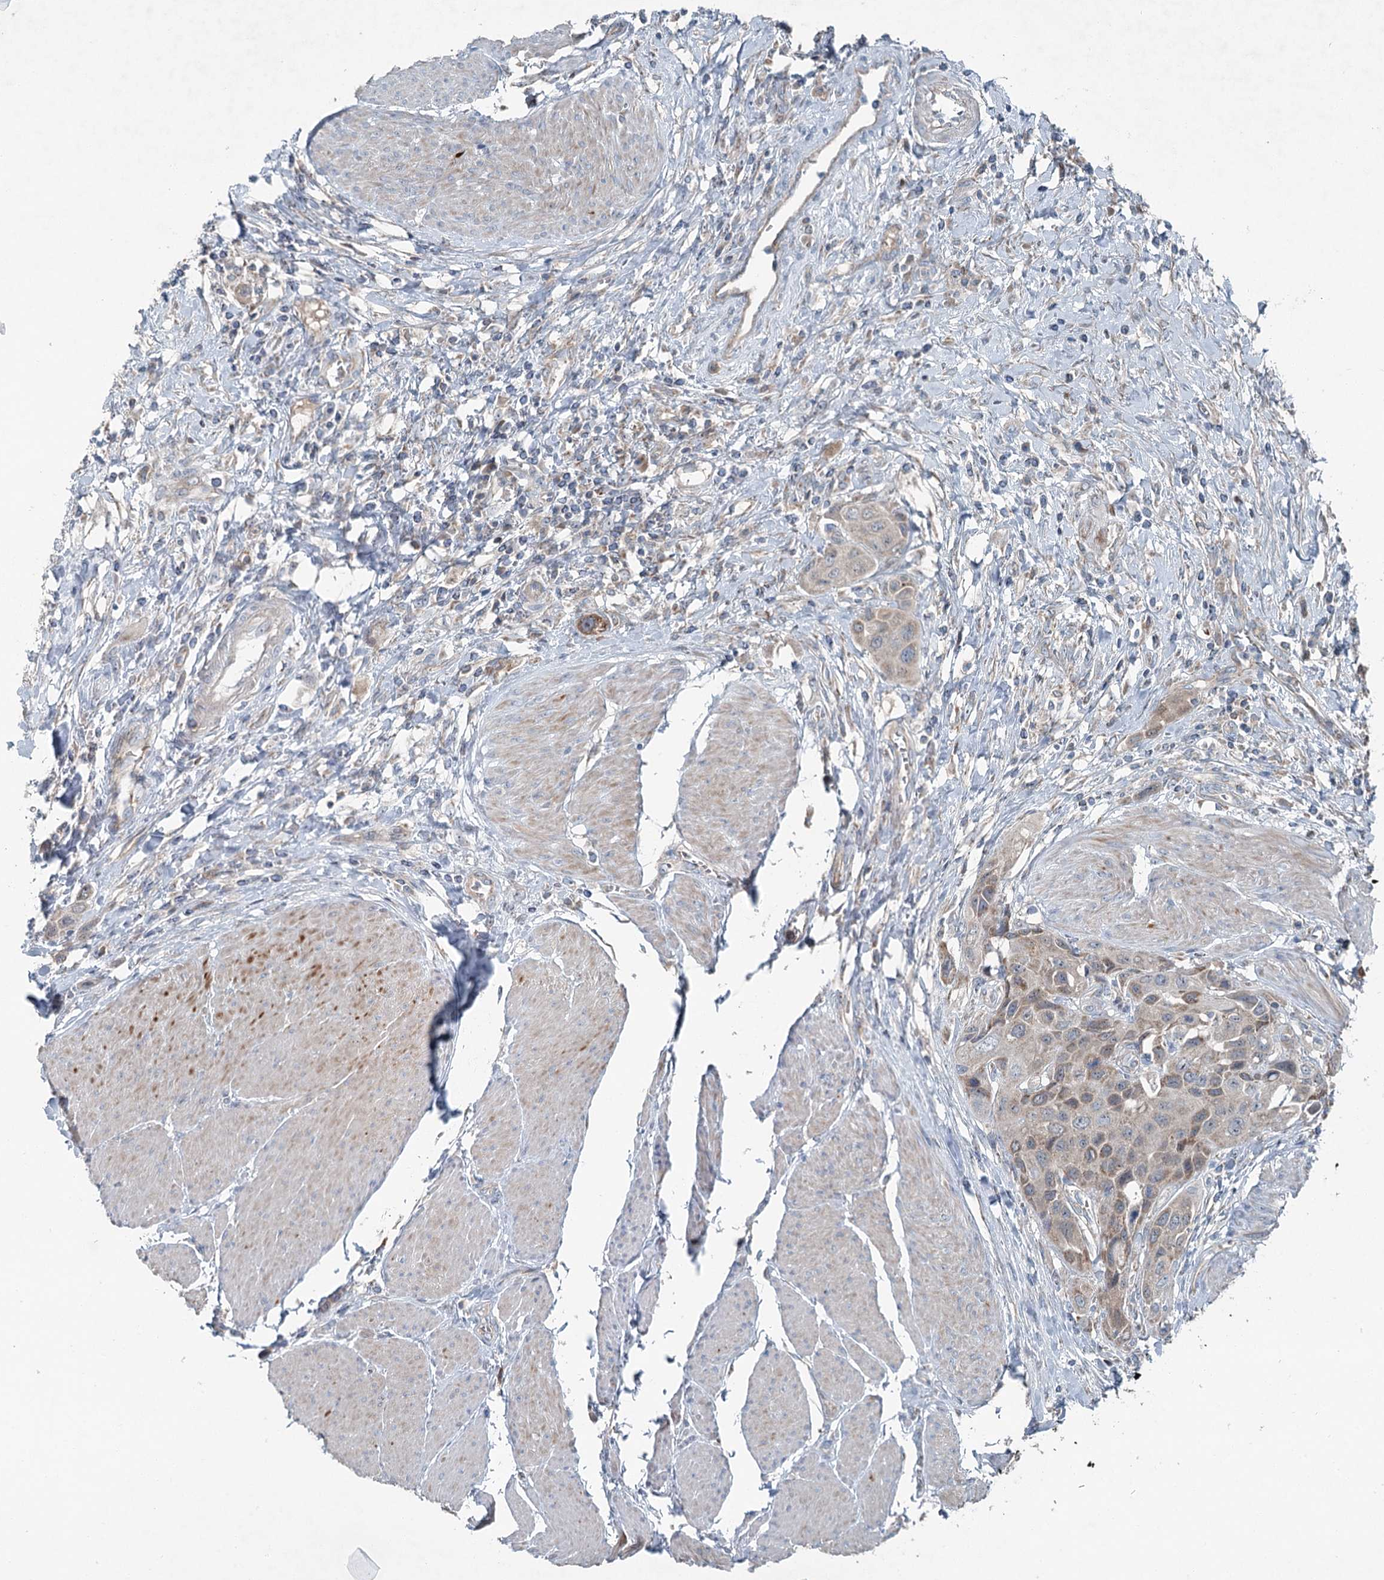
{"staining": {"intensity": "moderate", "quantity": "<25%", "location": "cytoplasmic/membranous"}, "tissue": "urothelial cancer", "cell_type": "Tumor cells", "image_type": "cancer", "snomed": [{"axis": "morphology", "description": "Urothelial carcinoma, High grade"}, {"axis": "topography", "description": "Urinary bladder"}], "caption": "Immunohistochemical staining of human urothelial cancer shows moderate cytoplasmic/membranous protein positivity in about <25% of tumor cells.", "gene": "CHCHD5", "patient": {"sex": "male", "age": 50}}